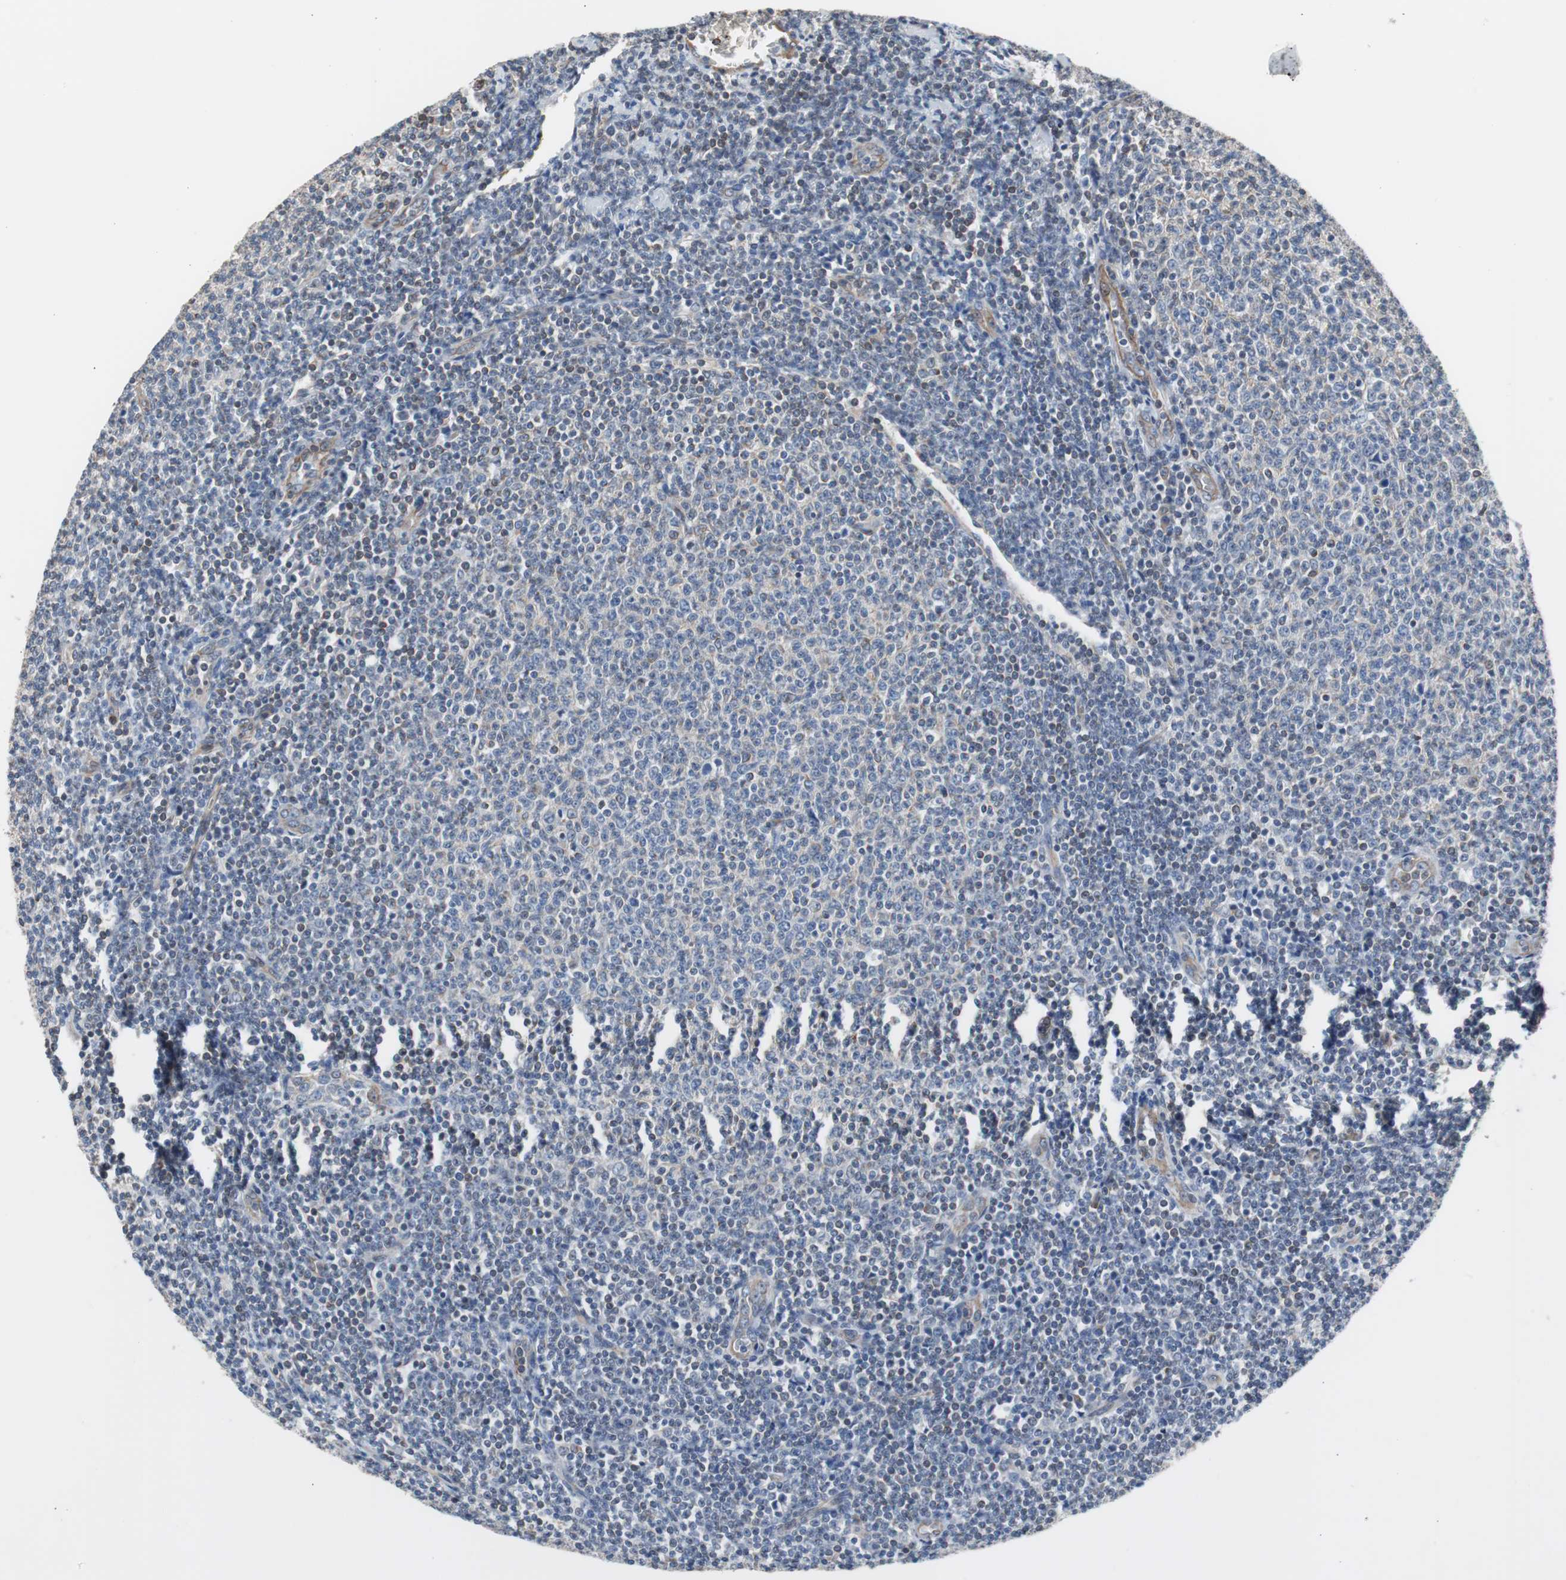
{"staining": {"intensity": "negative", "quantity": "none", "location": "none"}, "tissue": "lymphoma", "cell_type": "Tumor cells", "image_type": "cancer", "snomed": [{"axis": "morphology", "description": "Malignant lymphoma, non-Hodgkin's type, Low grade"}, {"axis": "topography", "description": "Lymph node"}], "caption": "This is an IHC micrograph of human lymphoma. There is no staining in tumor cells.", "gene": "KIF3B", "patient": {"sex": "male", "age": 66}}